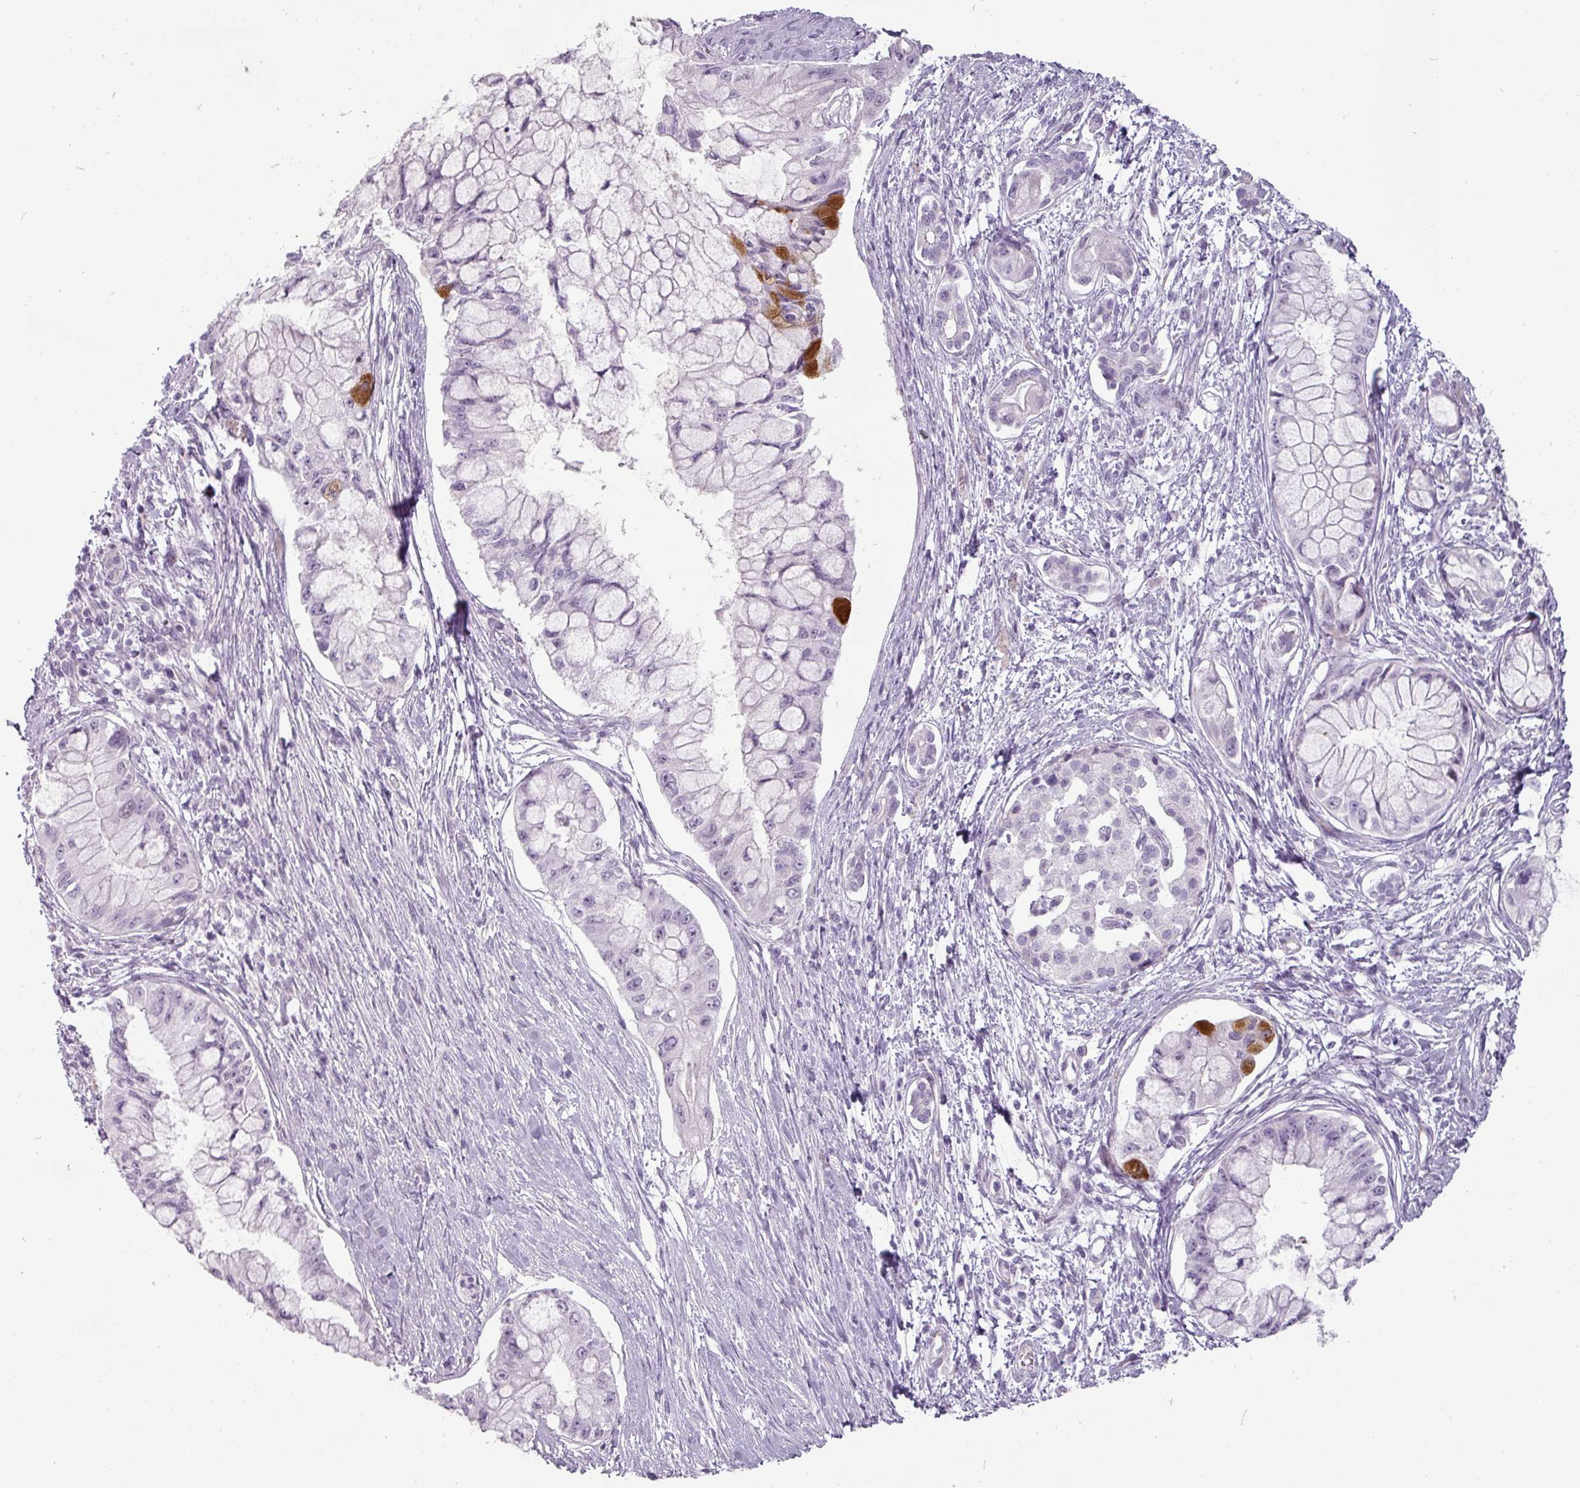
{"staining": {"intensity": "strong", "quantity": "<25%", "location": "cytoplasmic/membranous"}, "tissue": "pancreatic cancer", "cell_type": "Tumor cells", "image_type": "cancer", "snomed": [{"axis": "morphology", "description": "Adenocarcinoma, NOS"}, {"axis": "topography", "description": "Pancreas"}], "caption": "This micrograph displays IHC staining of pancreatic cancer, with medium strong cytoplasmic/membranous positivity in about <25% of tumor cells.", "gene": "CHRDL1", "patient": {"sex": "male", "age": 48}}